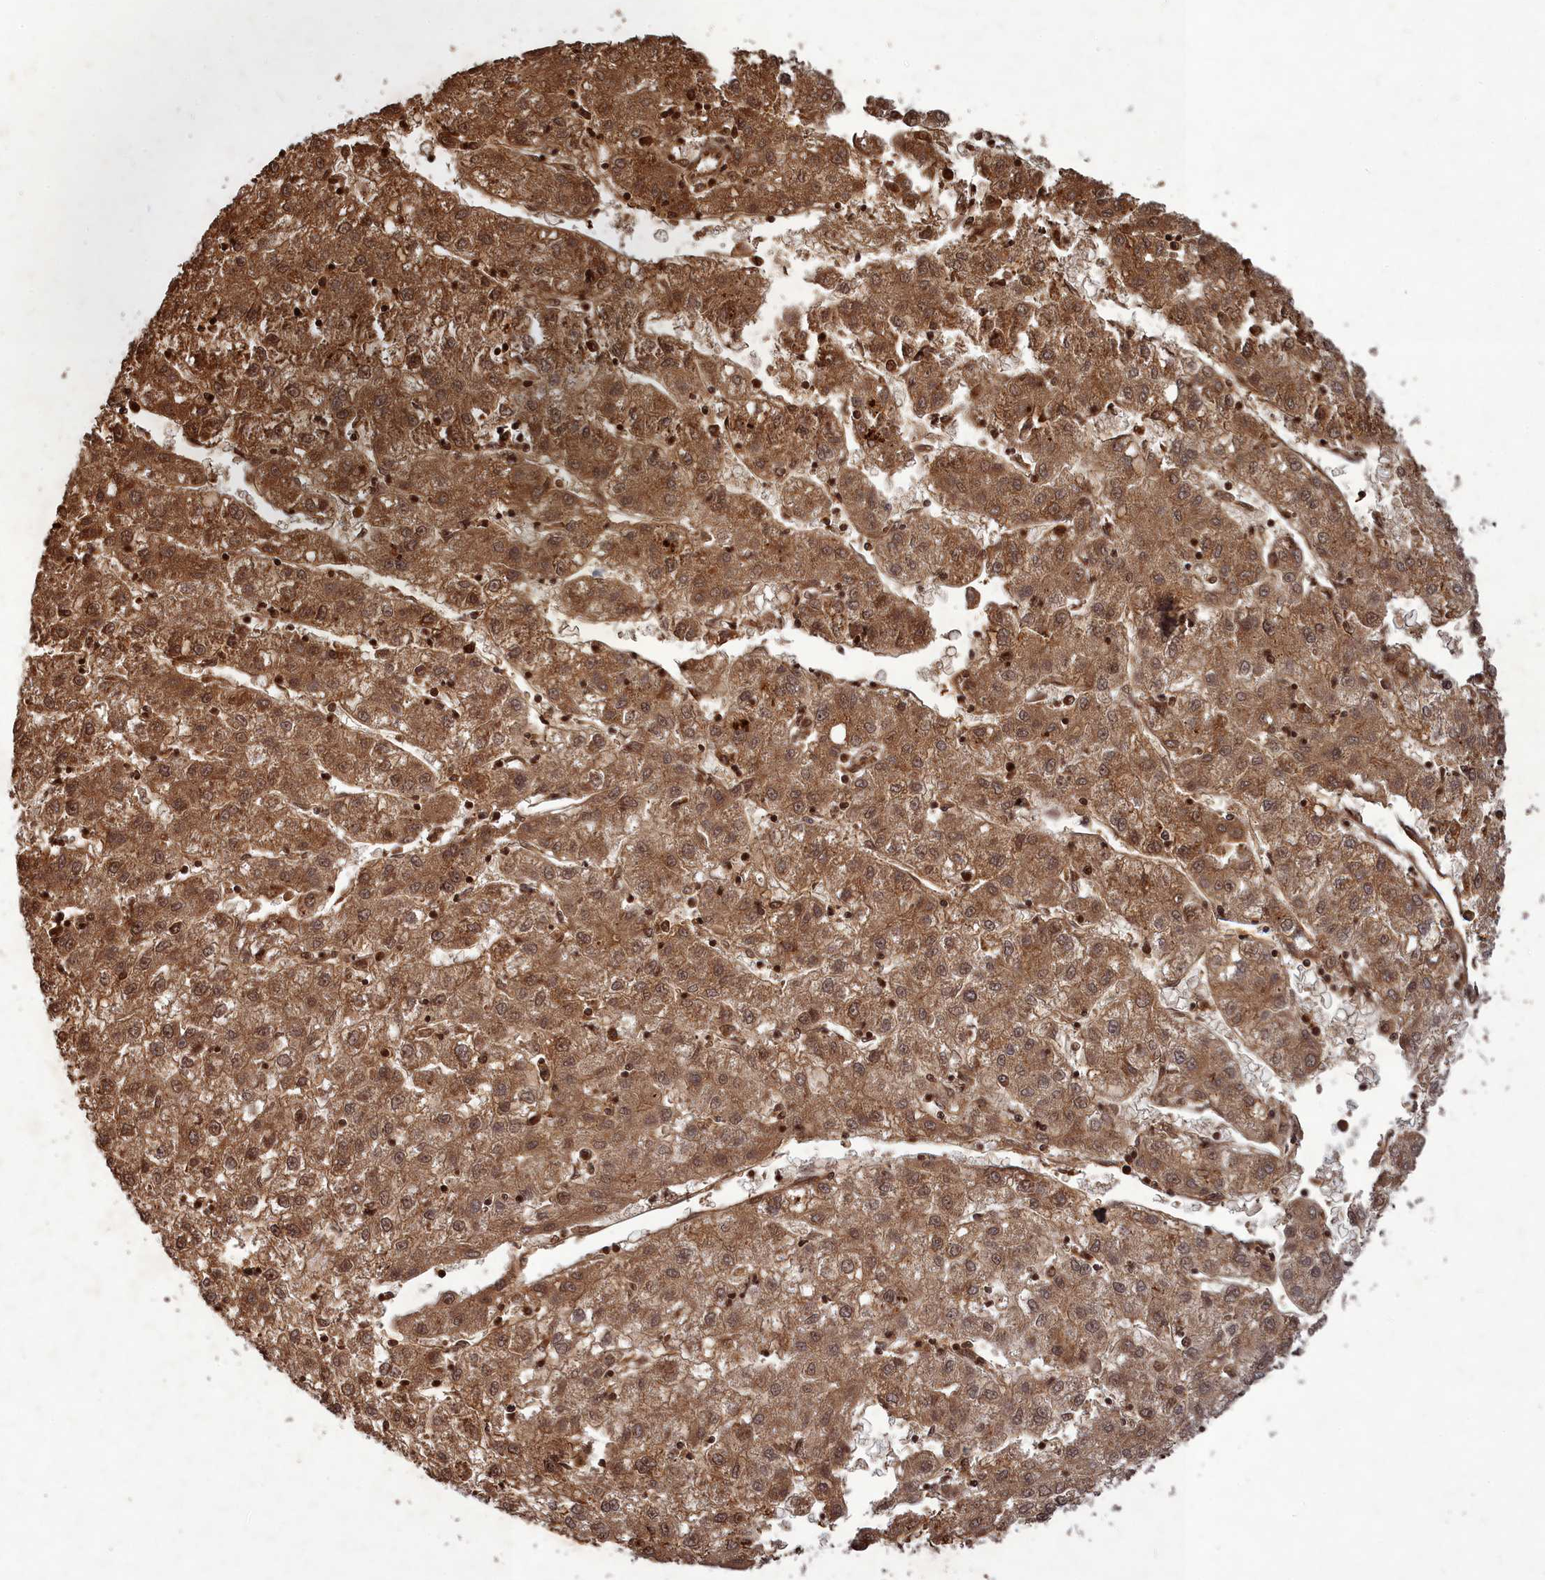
{"staining": {"intensity": "moderate", "quantity": ">75%", "location": "cytoplasmic/membranous,nuclear"}, "tissue": "liver cancer", "cell_type": "Tumor cells", "image_type": "cancer", "snomed": [{"axis": "morphology", "description": "Carcinoma, Hepatocellular, NOS"}, {"axis": "topography", "description": "Liver"}], "caption": "Tumor cells show moderate cytoplasmic/membranous and nuclear staining in about >75% of cells in liver cancer (hepatocellular carcinoma). (DAB (3,3'-diaminobenzidine) IHC, brown staining for protein, blue staining for nuclei).", "gene": "SRMS", "patient": {"sex": "male", "age": 72}}